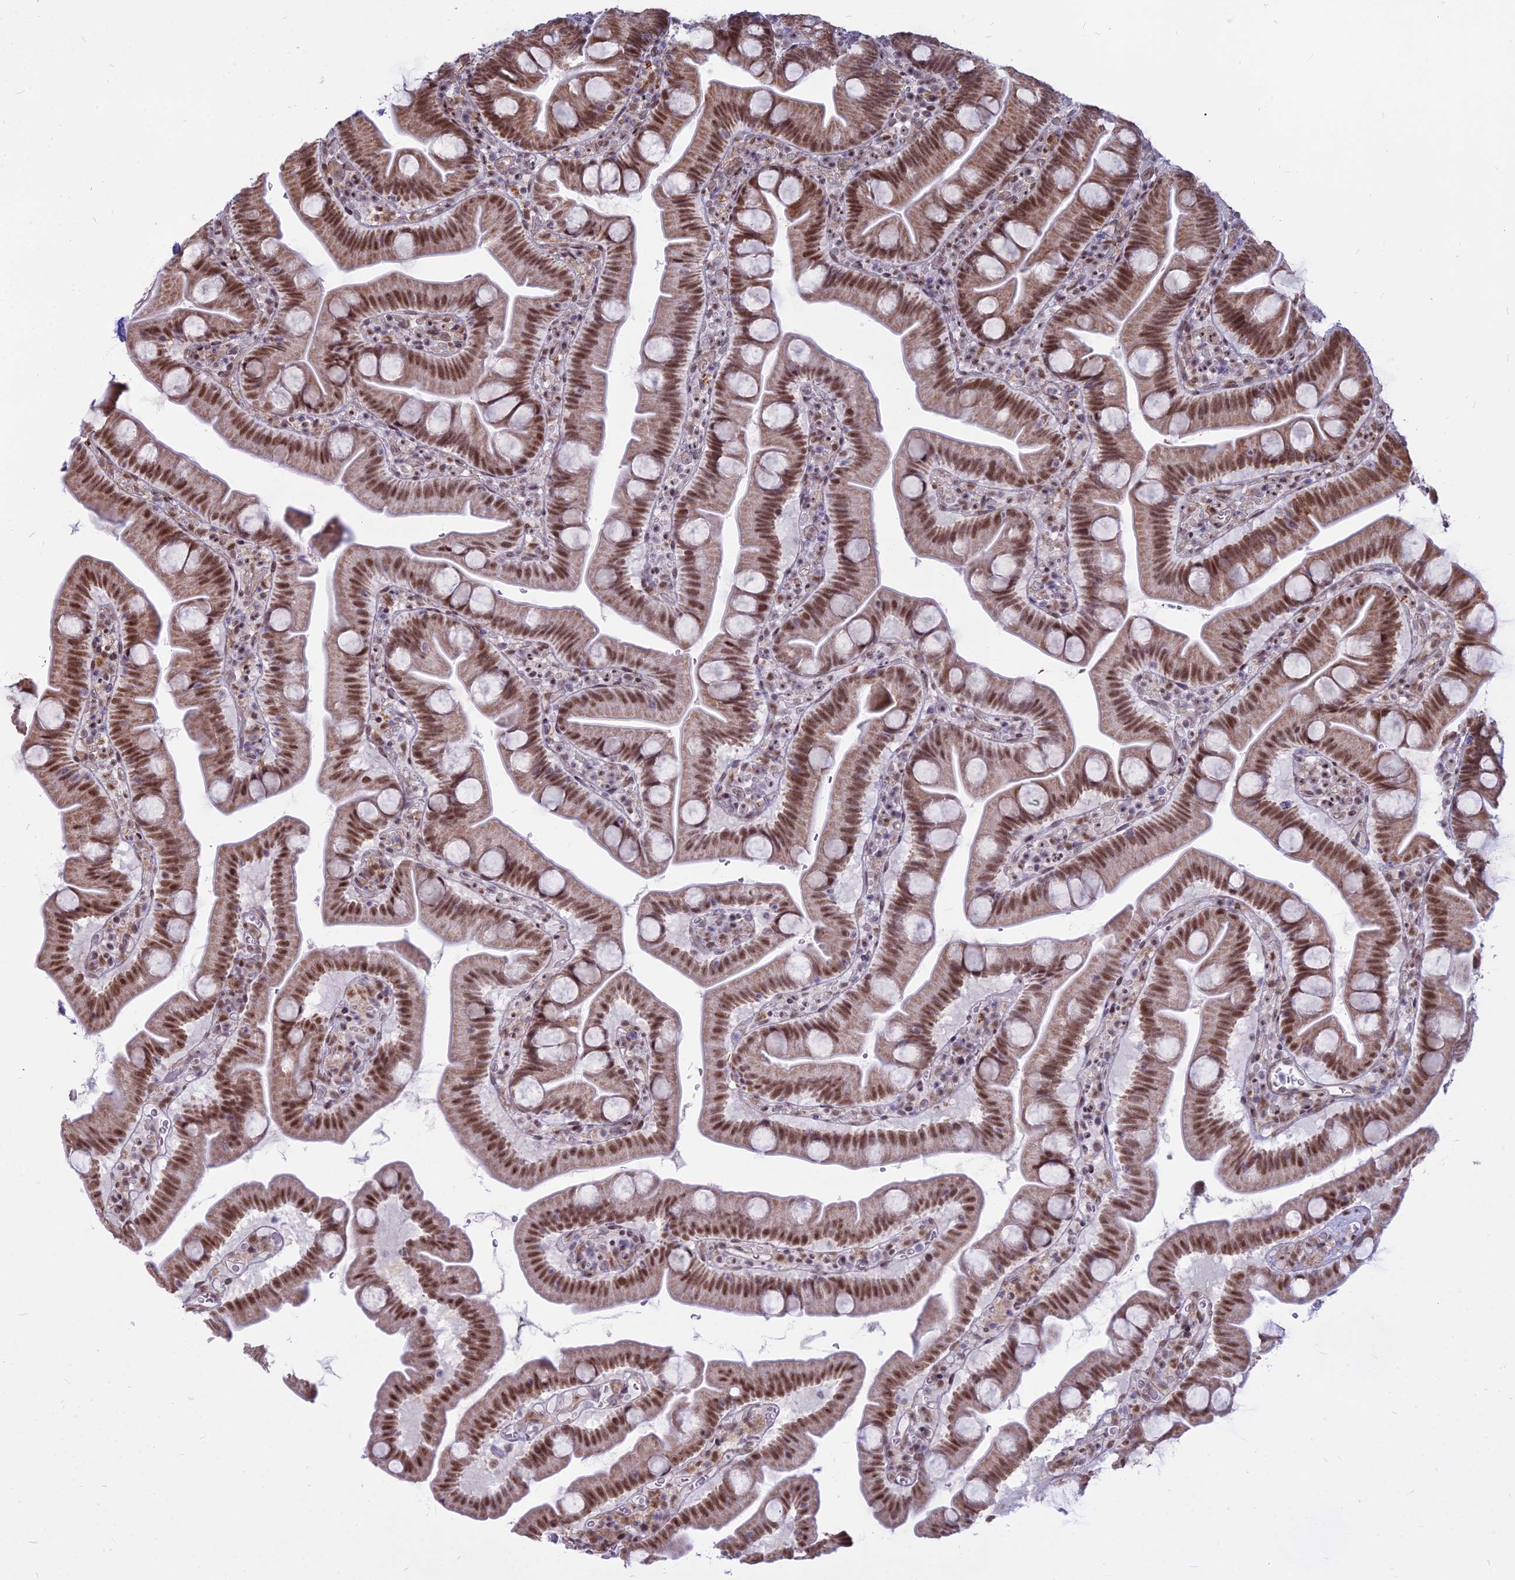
{"staining": {"intensity": "moderate", "quantity": ">75%", "location": "cytoplasmic/membranous,nuclear"}, "tissue": "small intestine", "cell_type": "Glandular cells", "image_type": "normal", "snomed": [{"axis": "morphology", "description": "Normal tissue, NOS"}, {"axis": "topography", "description": "Small intestine"}], "caption": "Small intestine stained for a protein displays moderate cytoplasmic/membranous,nuclear positivity in glandular cells. (DAB = brown stain, brightfield microscopy at high magnification).", "gene": "ALG10B", "patient": {"sex": "female", "age": 68}}